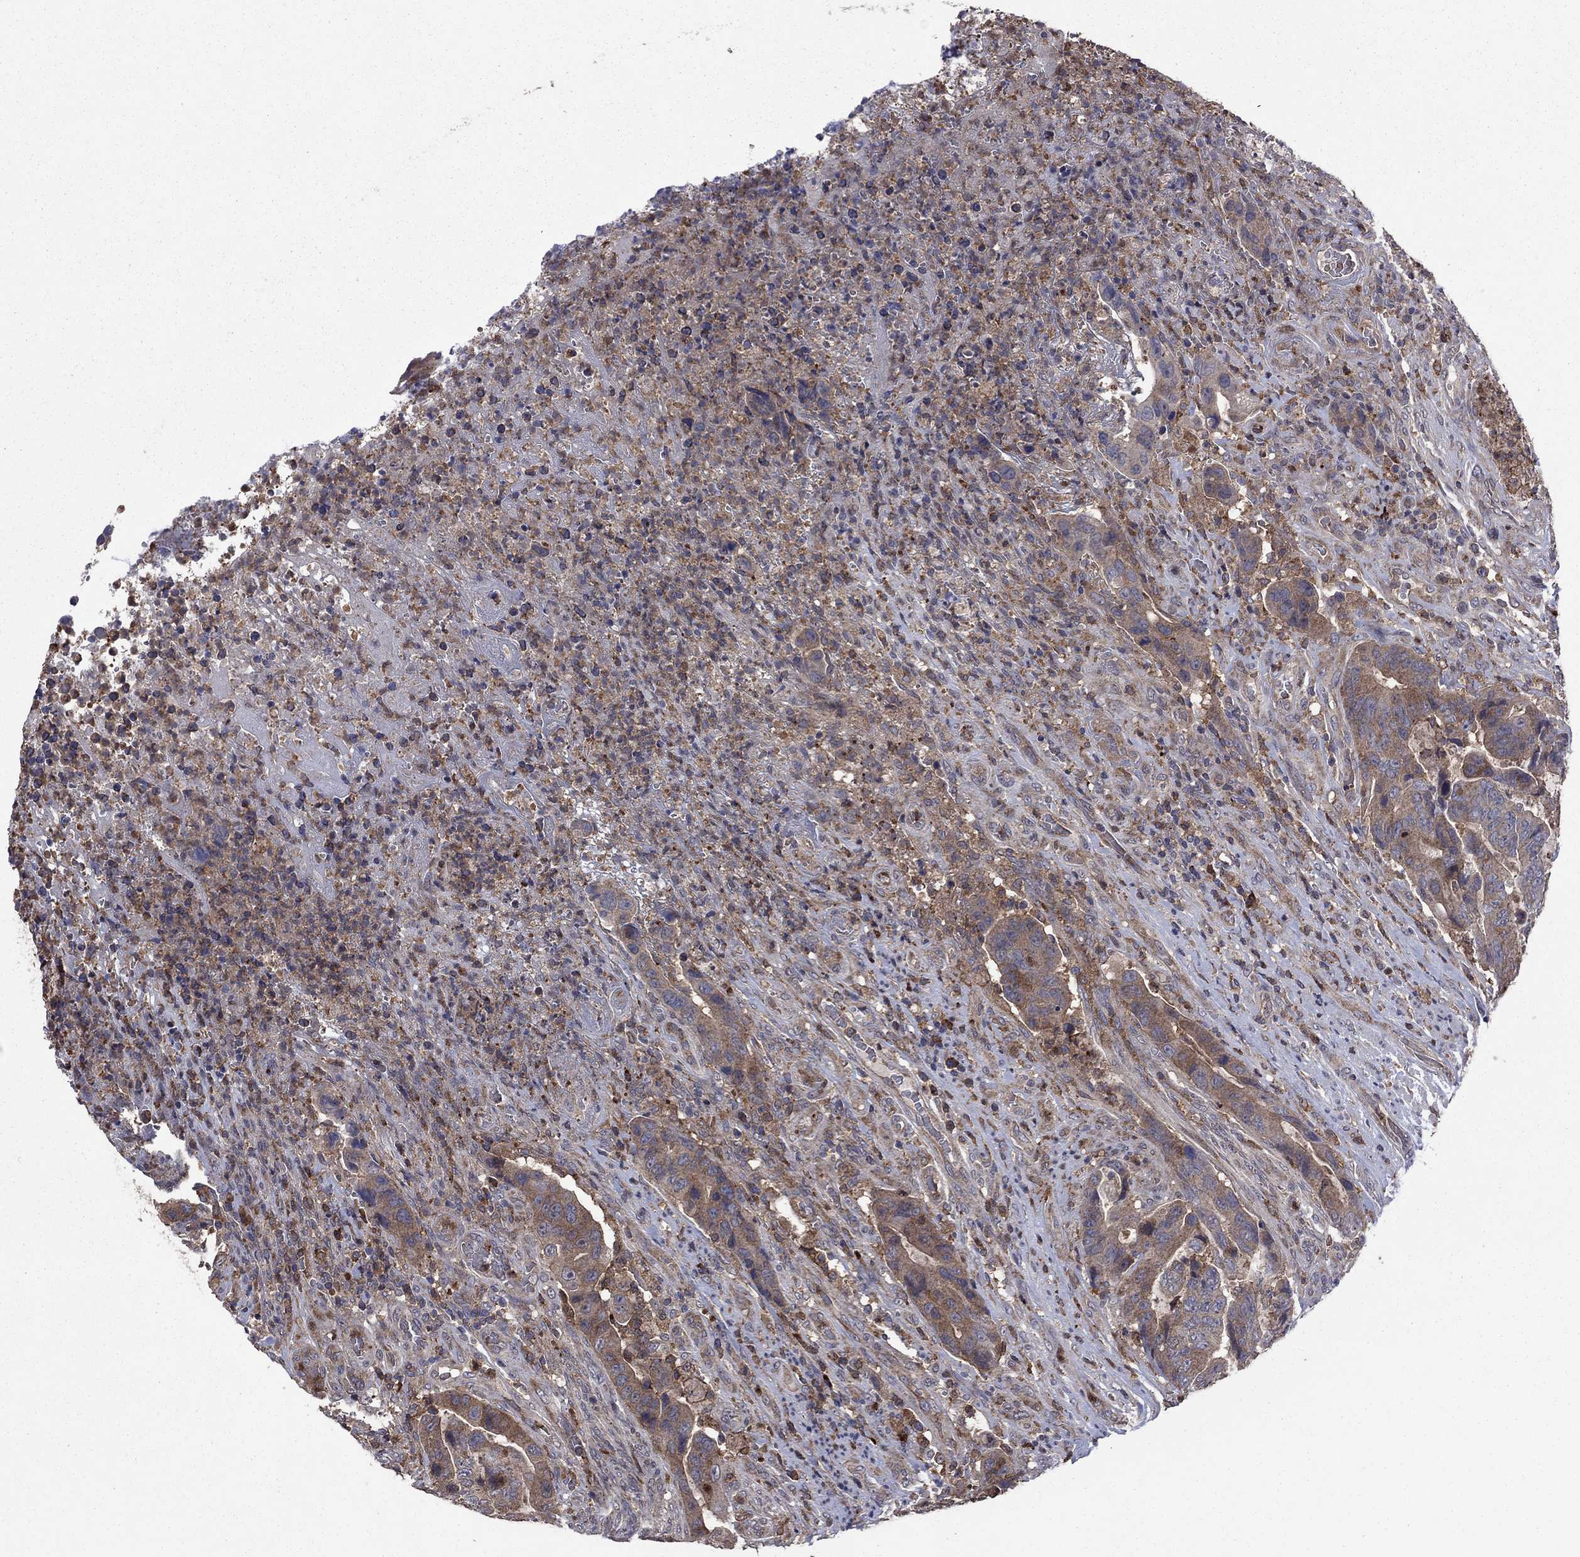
{"staining": {"intensity": "moderate", "quantity": ">75%", "location": "cytoplasmic/membranous"}, "tissue": "colorectal cancer", "cell_type": "Tumor cells", "image_type": "cancer", "snomed": [{"axis": "morphology", "description": "Adenocarcinoma, NOS"}, {"axis": "topography", "description": "Colon"}], "caption": "Colorectal cancer (adenocarcinoma) stained with DAB IHC exhibits medium levels of moderate cytoplasmic/membranous positivity in approximately >75% of tumor cells.", "gene": "MEA1", "patient": {"sex": "female", "age": 56}}